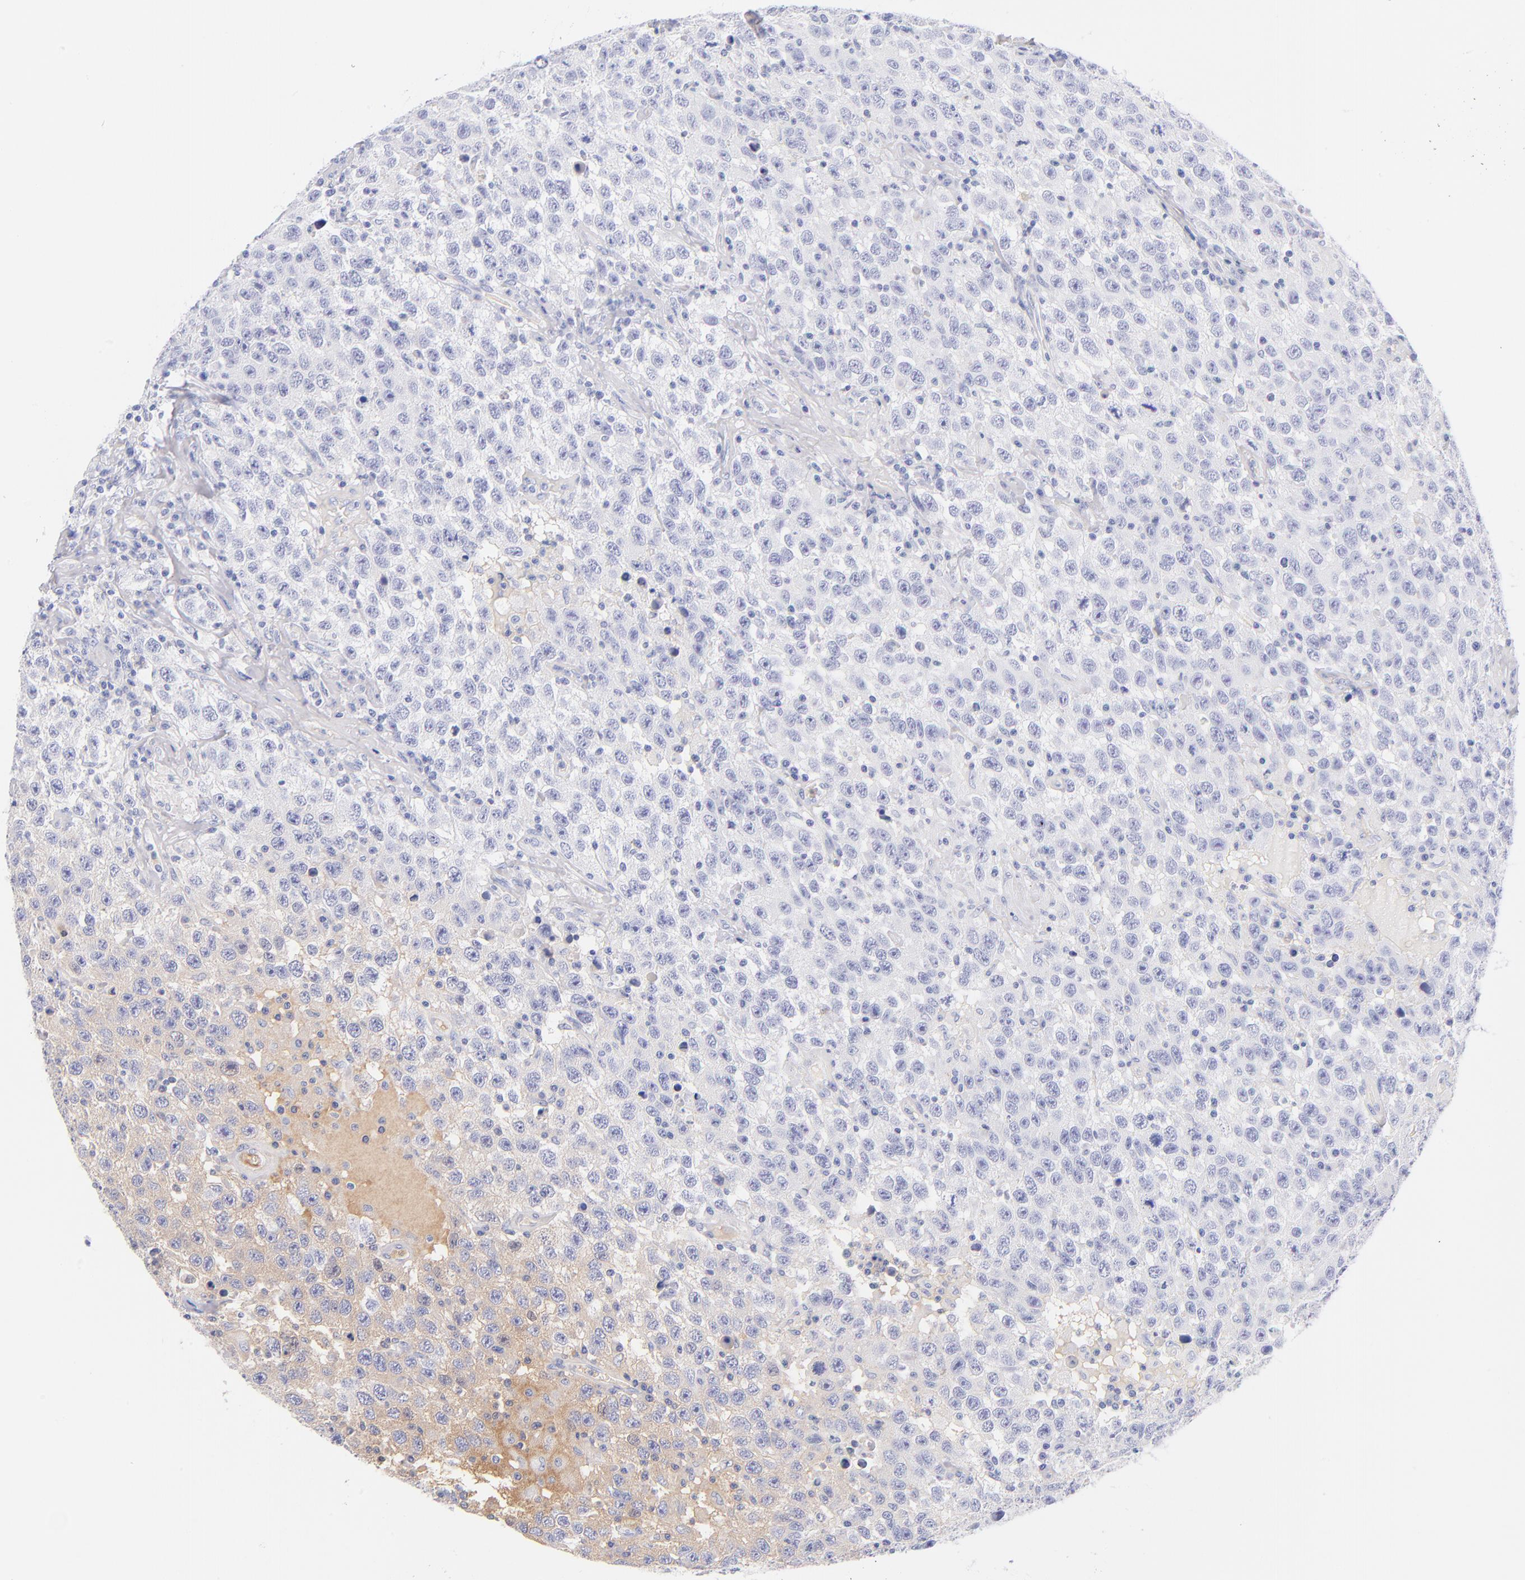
{"staining": {"intensity": "weak", "quantity": "25%-75%", "location": "cytoplasmic/membranous"}, "tissue": "testis cancer", "cell_type": "Tumor cells", "image_type": "cancer", "snomed": [{"axis": "morphology", "description": "Seminoma, NOS"}, {"axis": "topography", "description": "Testis"}], "caption": "Immunohistochemistry (IHC) (DAB (3,3'-diaminobenzidine)) staining of testis cancer (seminoma) exhibits weak cytoplasmic/membranous protein positivity in approximately 25%-75% of tumor cells.", "gene": "HP", "patient": {"sex": "male", "age": 41}}